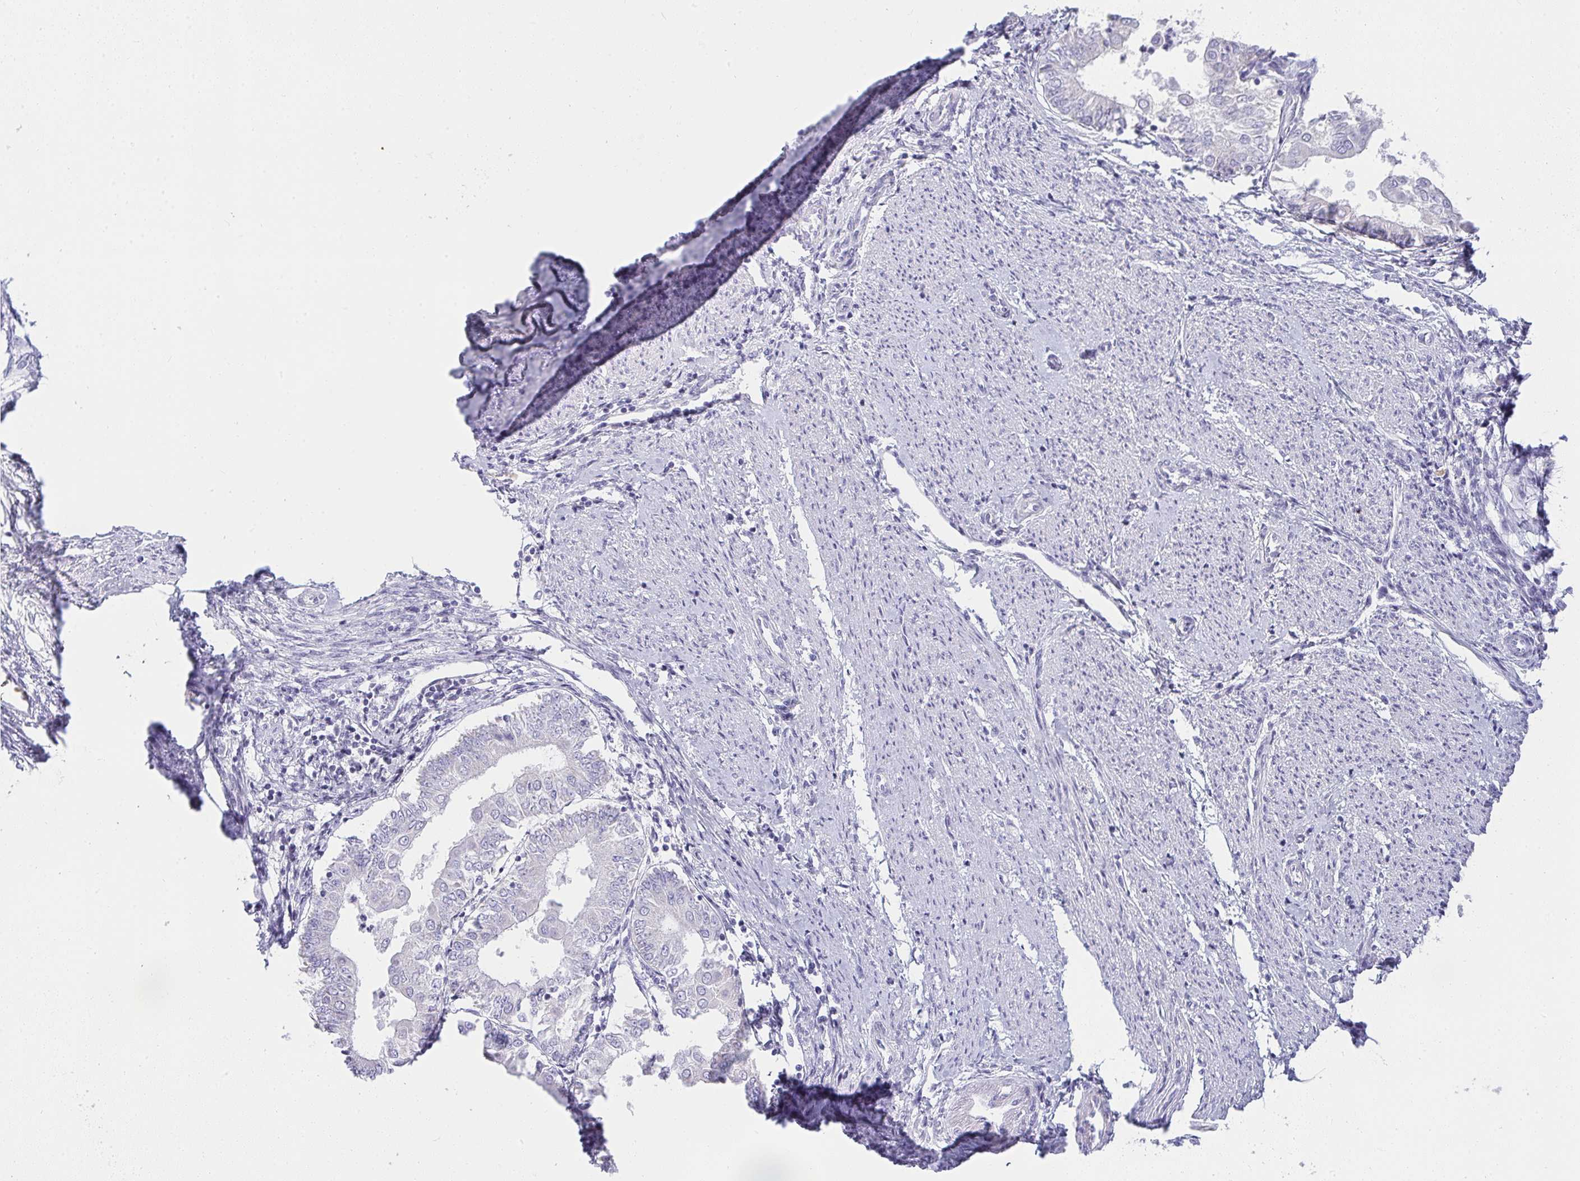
{"staining": {"intensity": "negative", "quantity": "none", "location": "none"}, "tissue": "endometrial cancer", "cell_type": "Tumor cells", "image_type": "cancer", "snomed": [{"axis": "morphology", "description": "Adenocarcinoma, NOS"}, {"axis": "topography", "description": "Endometrium"}], "caption": "Tumor cells are negative for protein expression in human endometrial adenocarcinoma.", "gene": "ZNF182", "patient": {"sex": "female", "age": 68}}